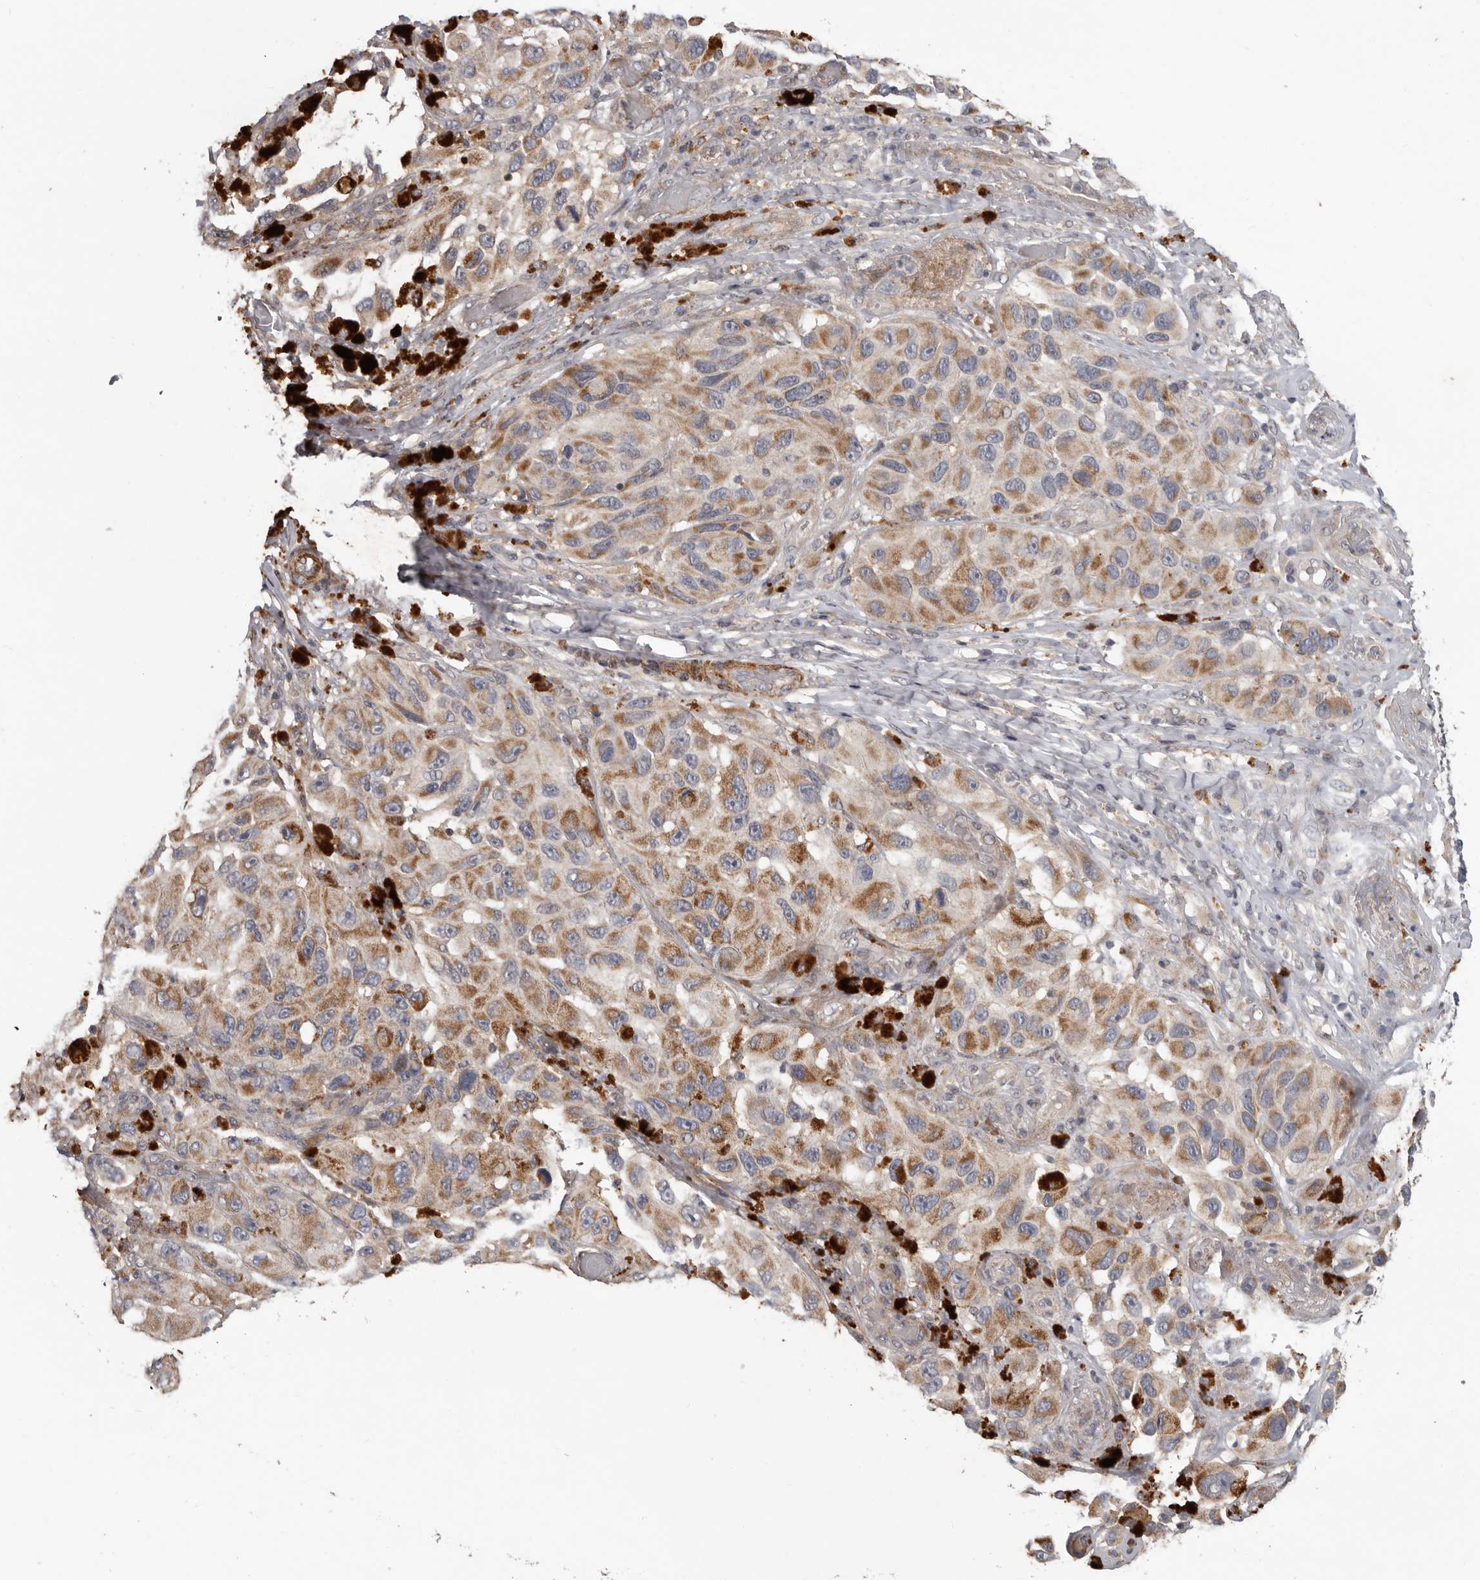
{"staining": {"intensity": "moderate", "quantity": ">75%", "location": "cytoplasmic/membranous"}, "tissue": "melanoma", "cell_type": "Tumor cells", "image_type": "cancer", "snomed": [{"axis": "morphology", "description": "Malignant melanoma, NOS"}, {"axis": "topography", "description": "Skin"}], "caption": "A photomicrograph showing moderate cytoplasmic/membranous staining in about >75% of tumor cells in malignant melanoma, as visualized by brown immunohistochemical staining.", "gene": "FGFR4", "patient": {"sex": "female", "age": 73}}